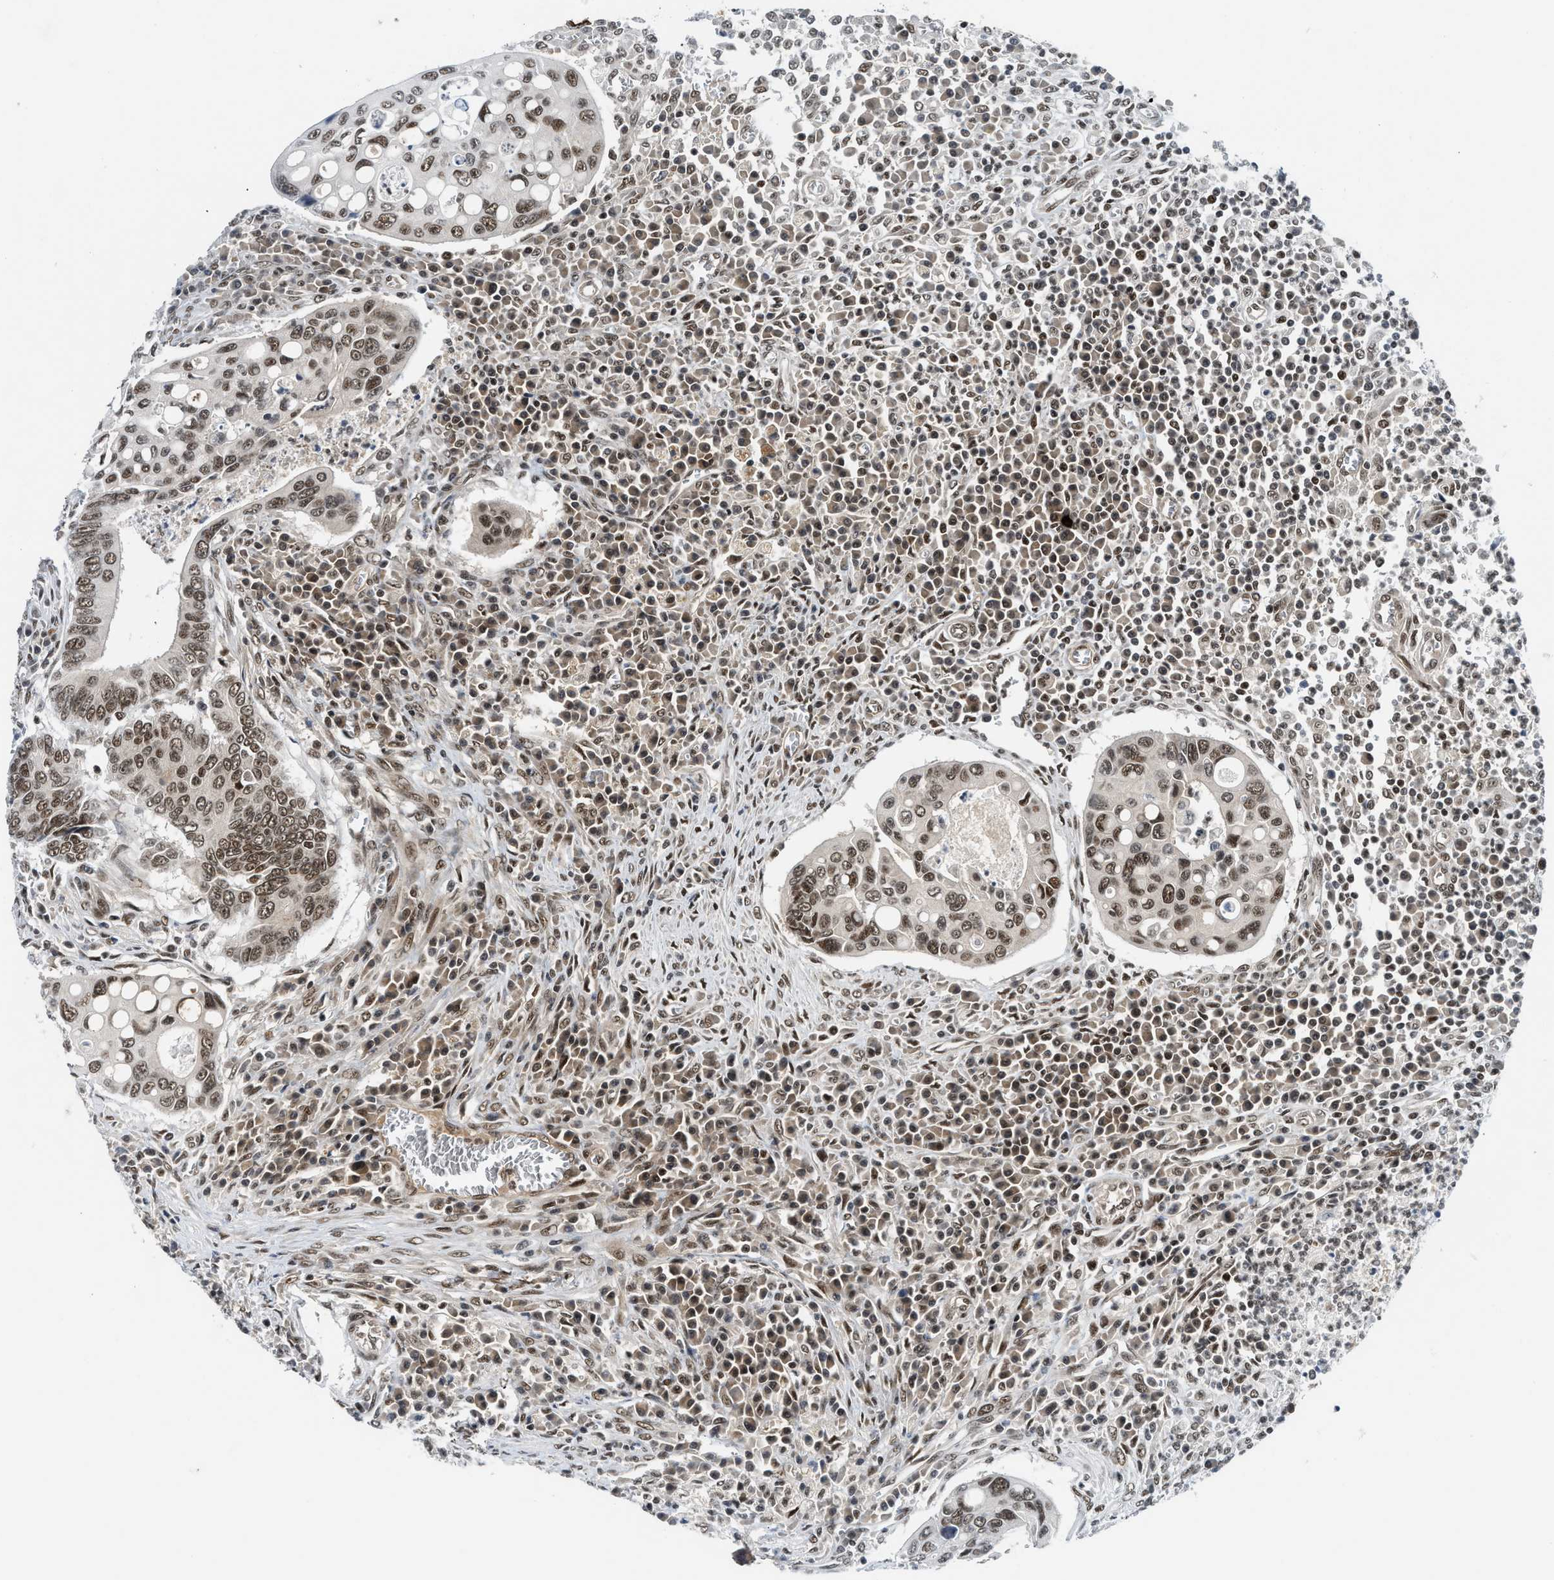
{"staining": {"intensity": "moderate", "quantity": ">75%", "location": "cytoplasmic/membranous,nuclear"}, "tissue": "colorectal cancer", "cell_type": "Tumor cells", "image_type": "cancer", "snomed": [{"axis": "morphology", "description": "Inflammation, NOS"}, {"axis": "morphology", "description": "Adenocarcinoma, NOS"}, {"axis": "topography", "description": "Colon"}], "caption": "Colorectal adenocarcinoma was stained to show a protein in brown. There is medium levels of moderate cytoplasmic/membranous and nuclear expression in about >75% of tumor cells.", "gene": "NCOA1", "patient": {"sex": "male", "age": 72}}